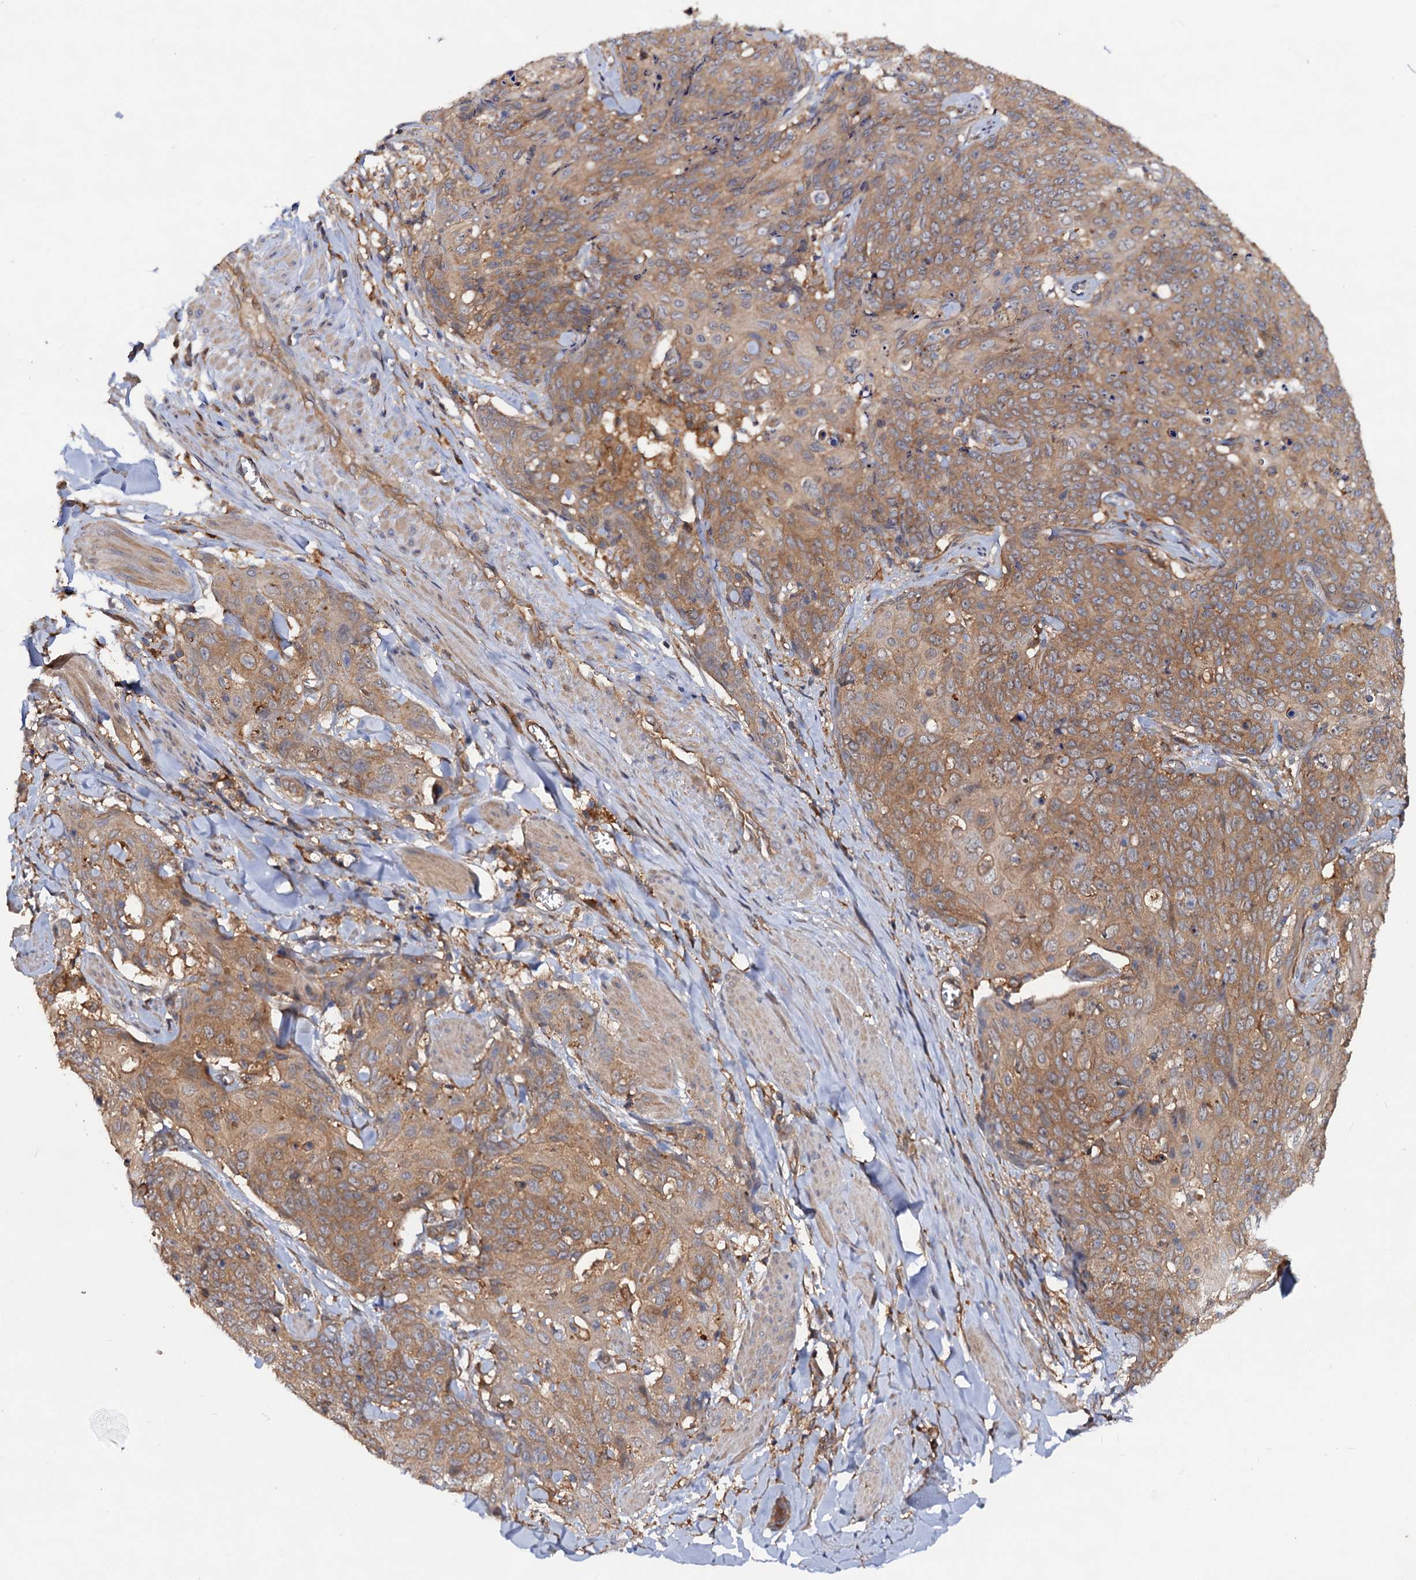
{"staining": {"intensity": "weak", "quantity": ">75%", "location": "cytoplasmic/membranous"}, "tissue": "skin cancer", "cell_type": "Tumor cells", "image_type": "cancer", "snomed": [{"axis": "morphology", "description": "Squamous cell carcinoma, NOS"}, {"axis": "topography", "description": "Skin"}, {"axis": "topography", "description": "Vulva"}], "caption": "This micrograph exhibits immunohistochemistry (IHC) staining of skin cancer (squamous cell carcinoma), with low weak cytoplasmic/membranous expression in approximately >75% of tumor cells.", "gene": "VPS29", "patient": {"sex": "female", "age": 85}}